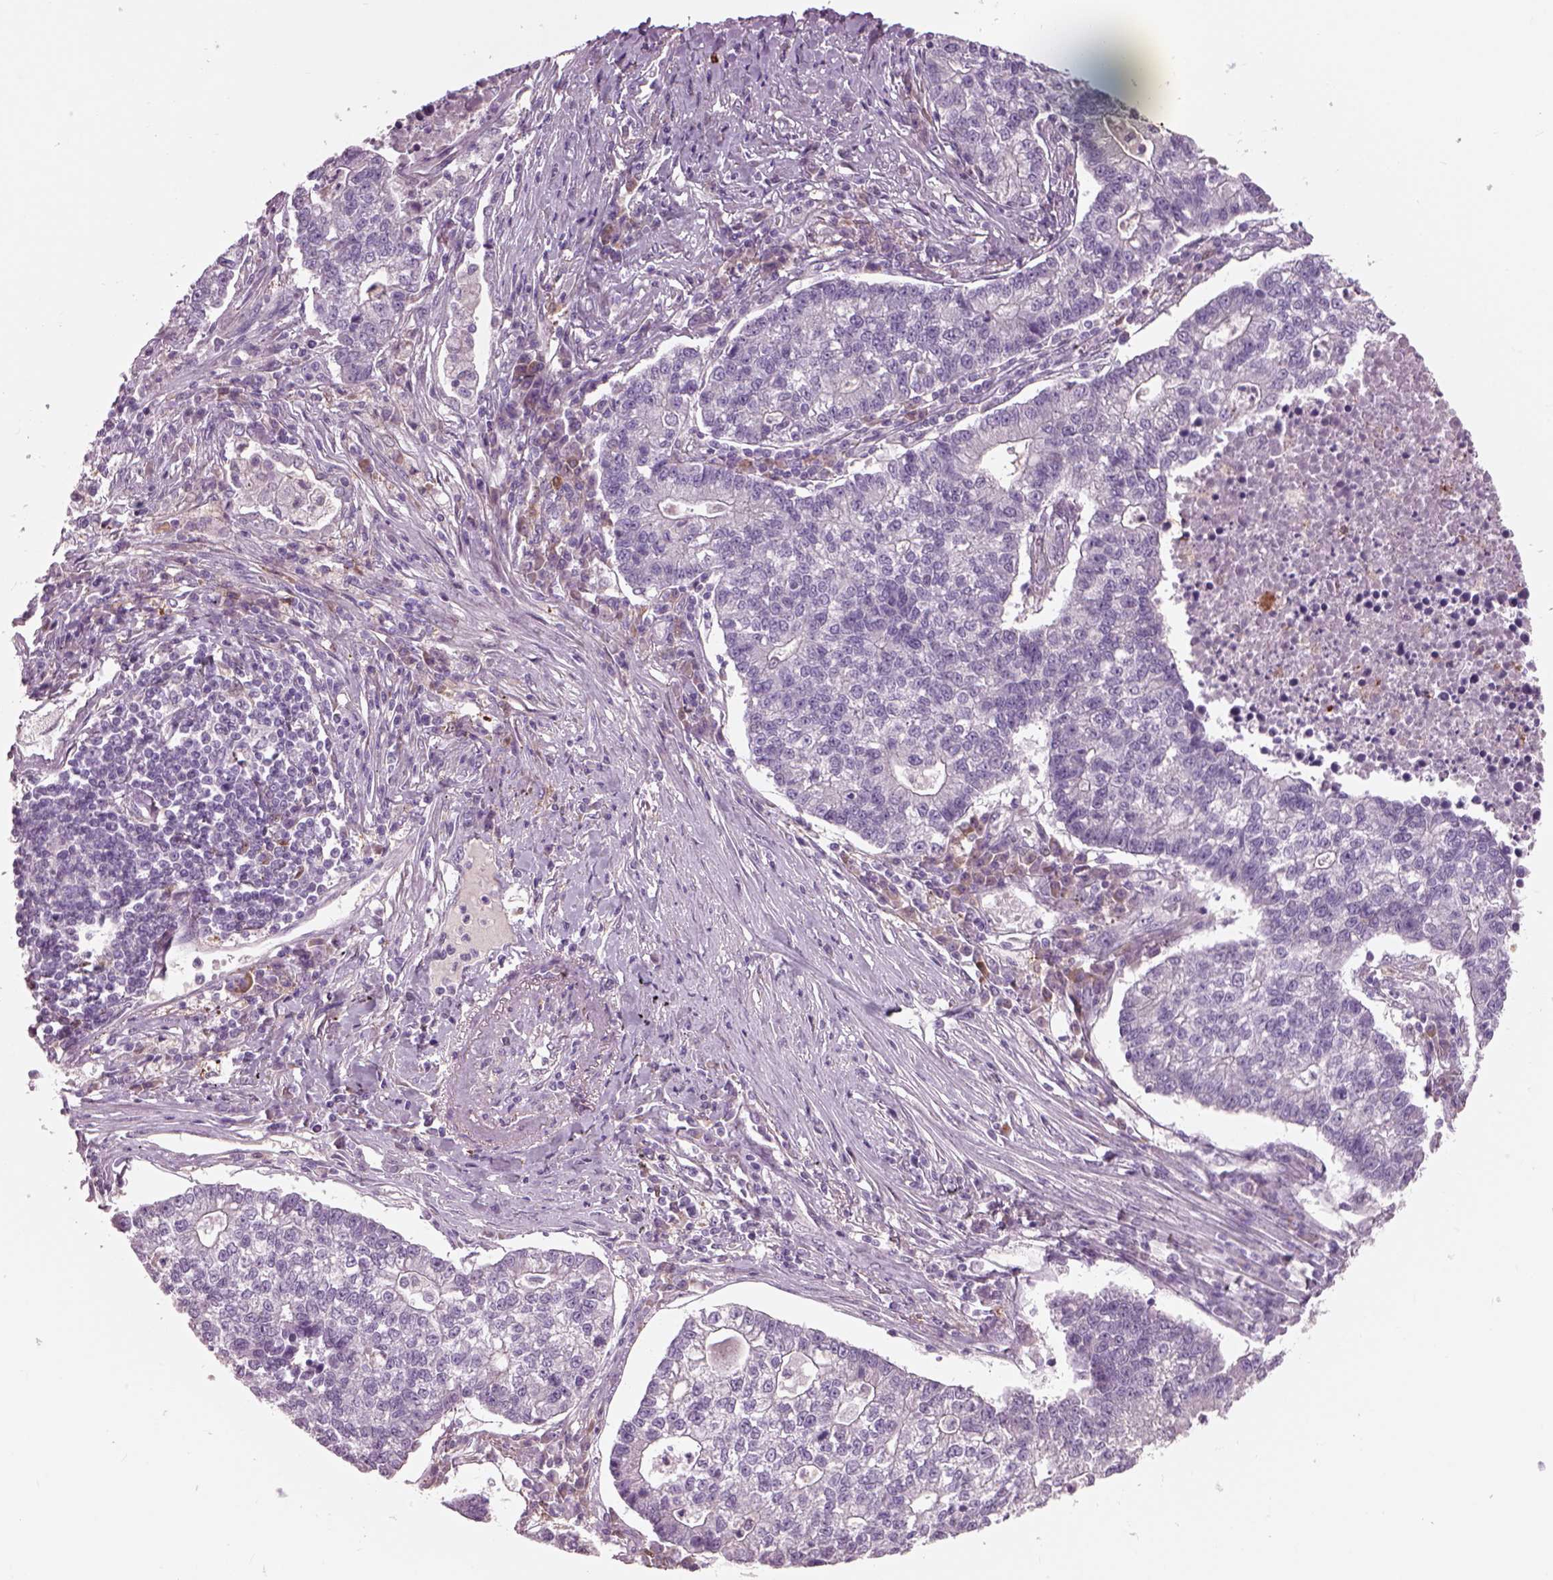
{"staining": {"intensity": "negative", "quantity": "none", "location": "none"}, "tissue": "lung cancer", "cell_type": "Tumor cells", "image_type": "cancer", "snomed": [{"axis": "morphology", "description": "Adenocarcinoma, NOS"}, {"axis": "topography", "description": "Lung"}], "caption": "A photomicrograph of human lung cancer (adenocarcinoma) is negative for staining in tumor cells.", "gene": "ADGRG5", "patient": {"sex": "male", "age": 57}}